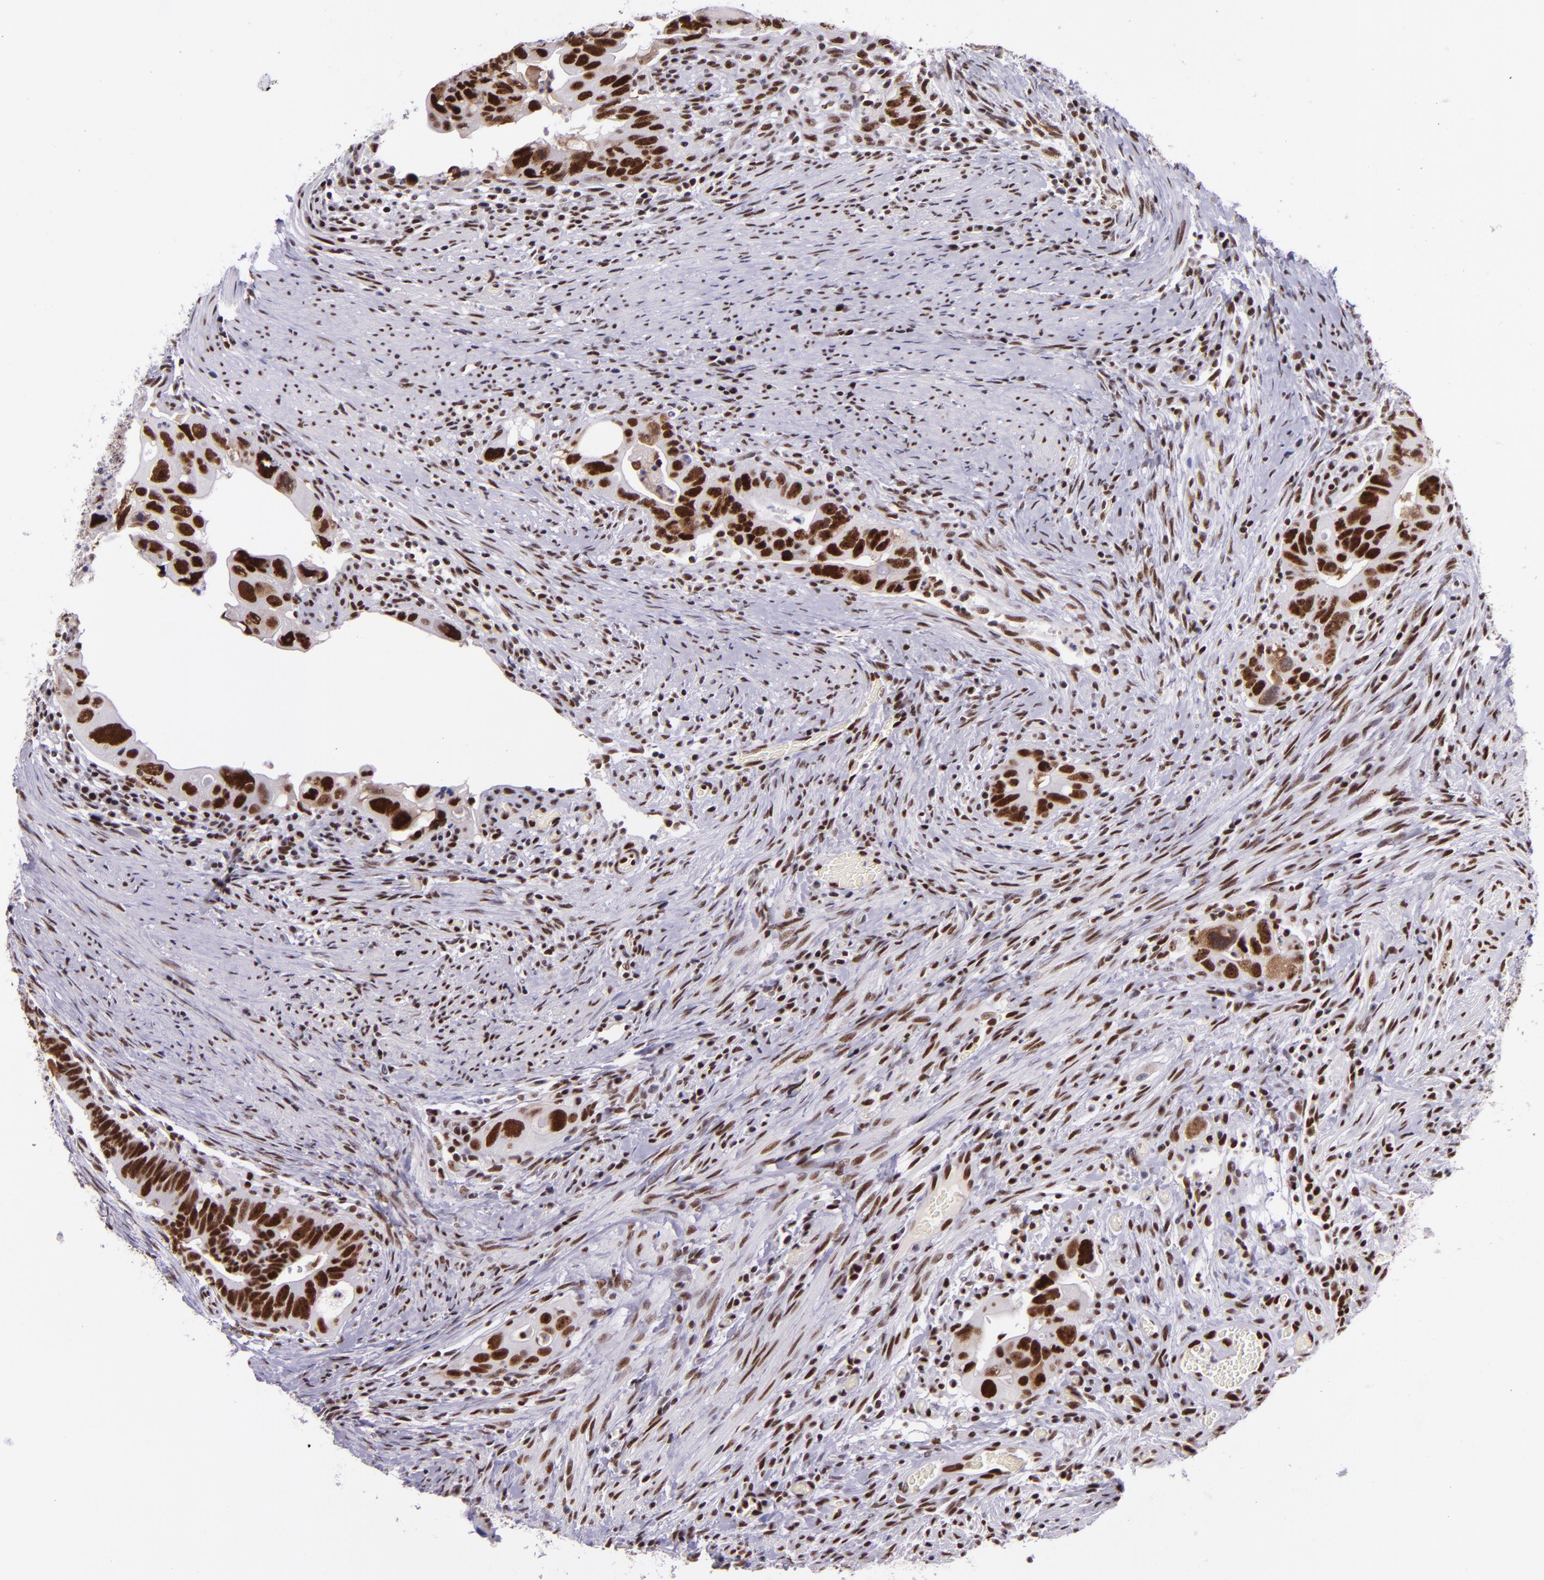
{"staining": {"intensity": "strong", "quantity": ">75%", "location": "nuclear"}, "tissue": "colorectal cancer", "cell_type": "Tumor cells", "image_type": "cancer", "snomed": [{"axis": "morphology", "description": "Adenocarcinoma, NOS"}, {"axis": "topography", "description": "Rectum"}], "caption": "Adenocarcinoma (colorectal) was stained to show a protein in brown. There is high levels of strong nuclear staining in about >75% of tumor cells.", "gene": "GPKOW", "patient": {"sex": "male", "age": 53}}